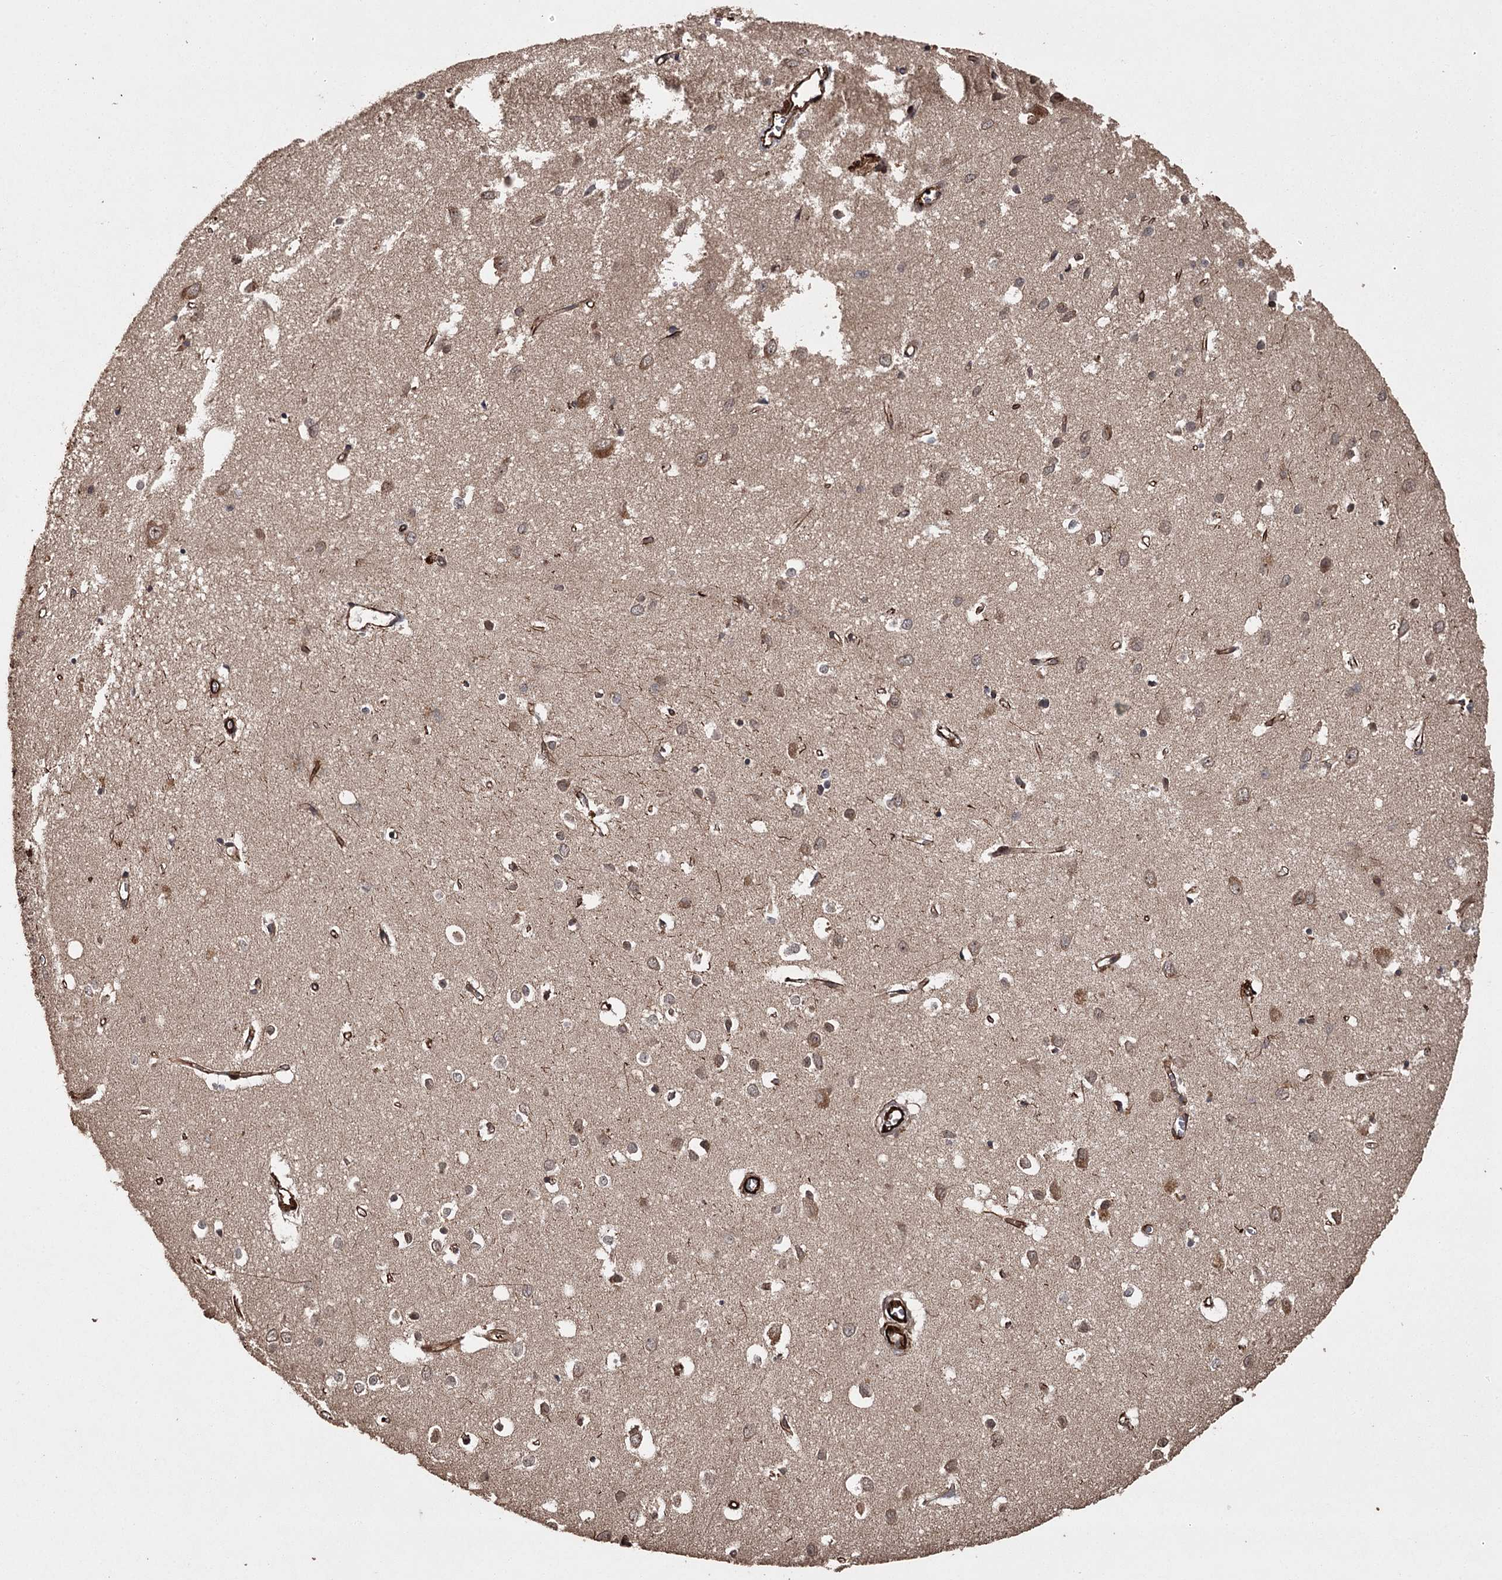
{"staining": {"intensity": "strong", "quantity": ">75%", "location": "cytoplasmic/membranous"}, "tissue": "cerebral cortex", "cell_type": "Endothelial cells", "image_type": "normal", "snomed": [{"axis": "morphology", "description": "Normal tissue, NOS"}, {"axis": "topography", "description": "Cerebral cortex"}], "caption": "About >75% of endothelial cells in unremarkable human cerebral cortex demonstrate strong cytoplasmic/membranous protein staining as visualized by brown immunohistochemical staining.", "gene": "RPAP3", "patient": {"sex": "female", "age": 64}}